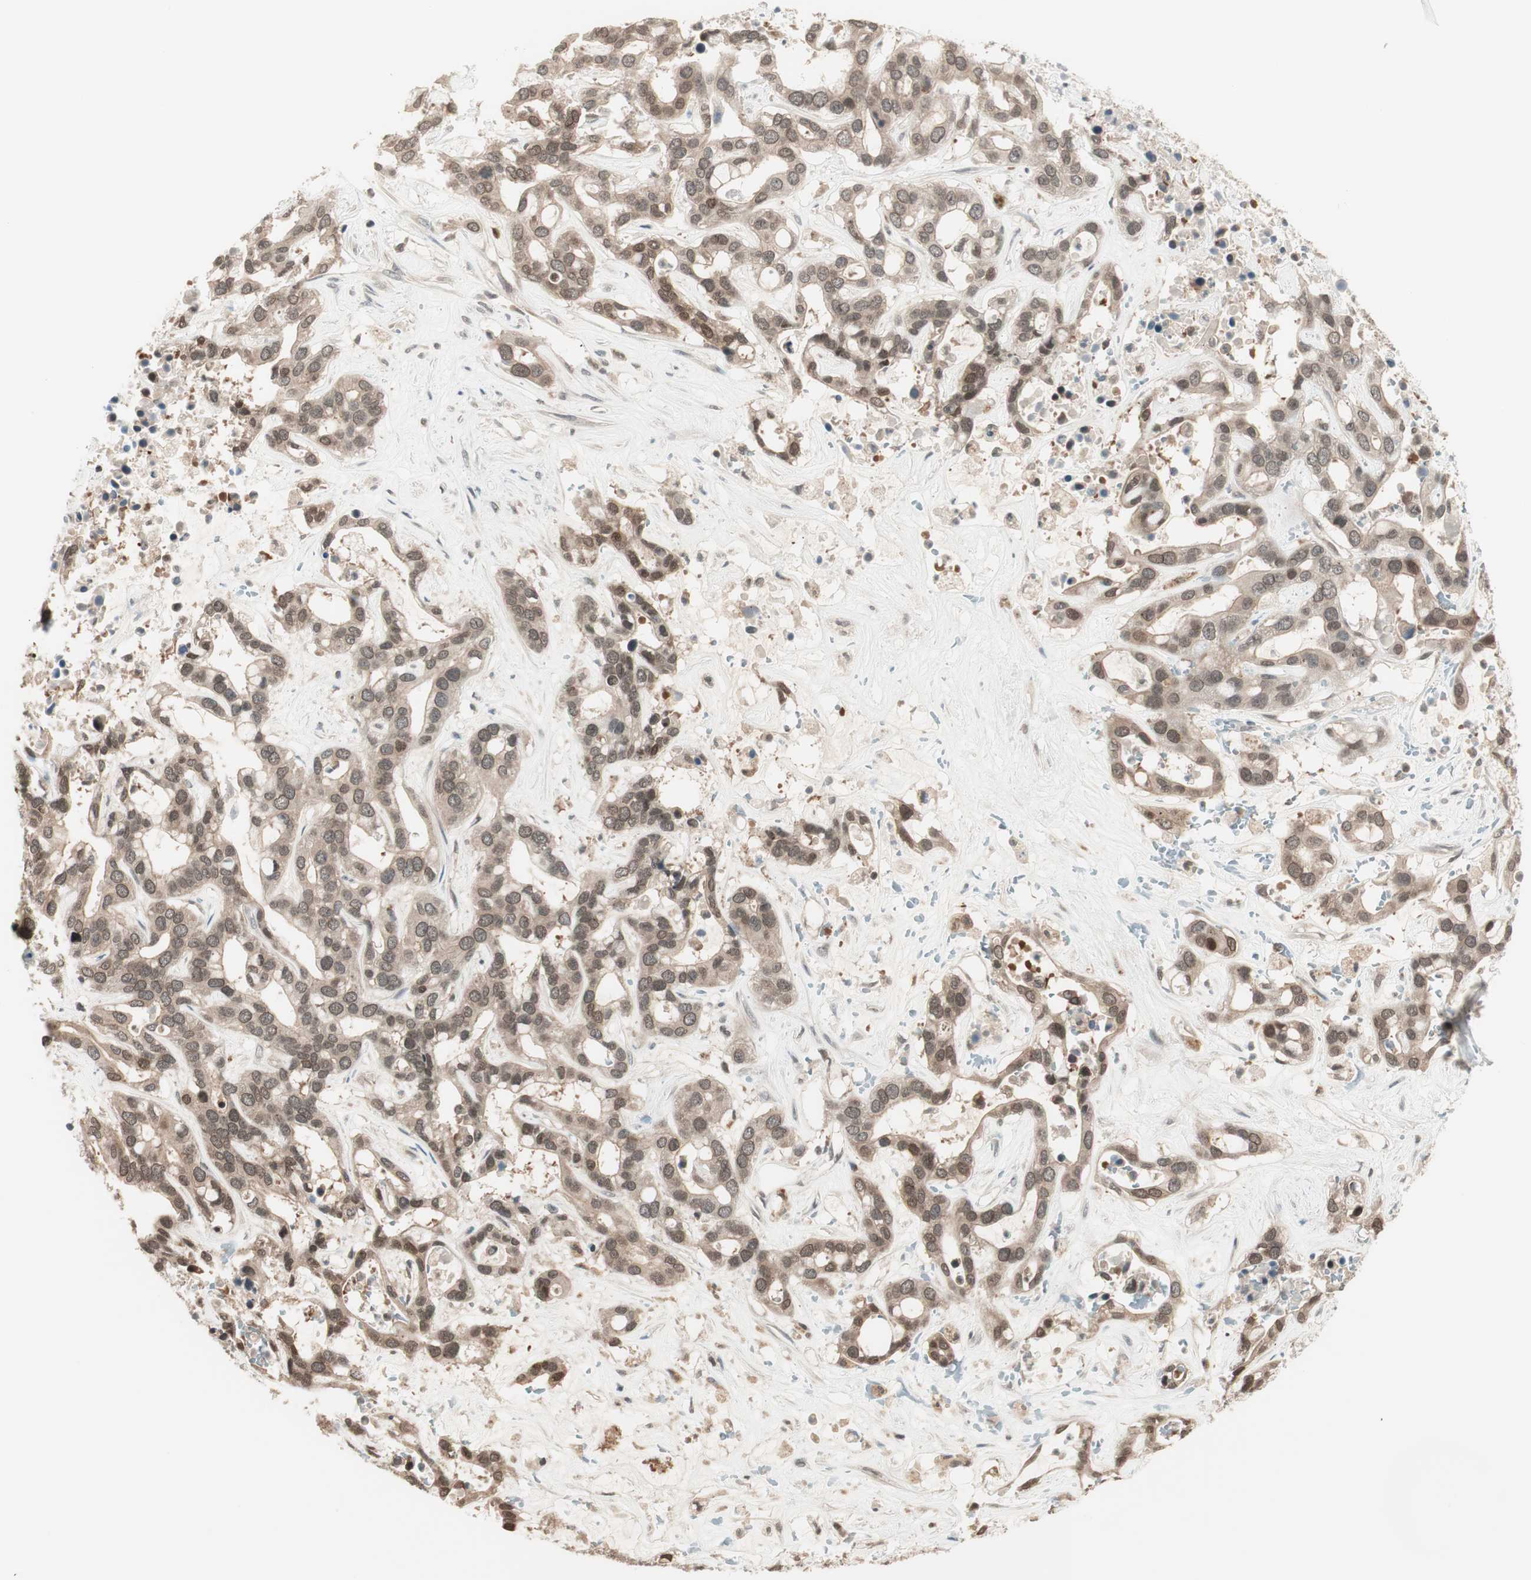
{"staining": {"intensity": "moderate", "quantity": ">75%", "location": "cytoplasmic/membranous"}, "tissue": "liver cancer", "cell_type": "Tumor cells", "image_type": "cancer", "snomed": [{"axis": "morphology", "description": "Cholangiocarcinoma"}, {"axis": "topography", "description": "Liver"}], "caption": "Liver cancer (cholangiocarcinoma) stained with a protein marker displays moderate staining in tumor cells.", "gene": "UBE2I", "patient": {"sex": "female", "age": 65}}